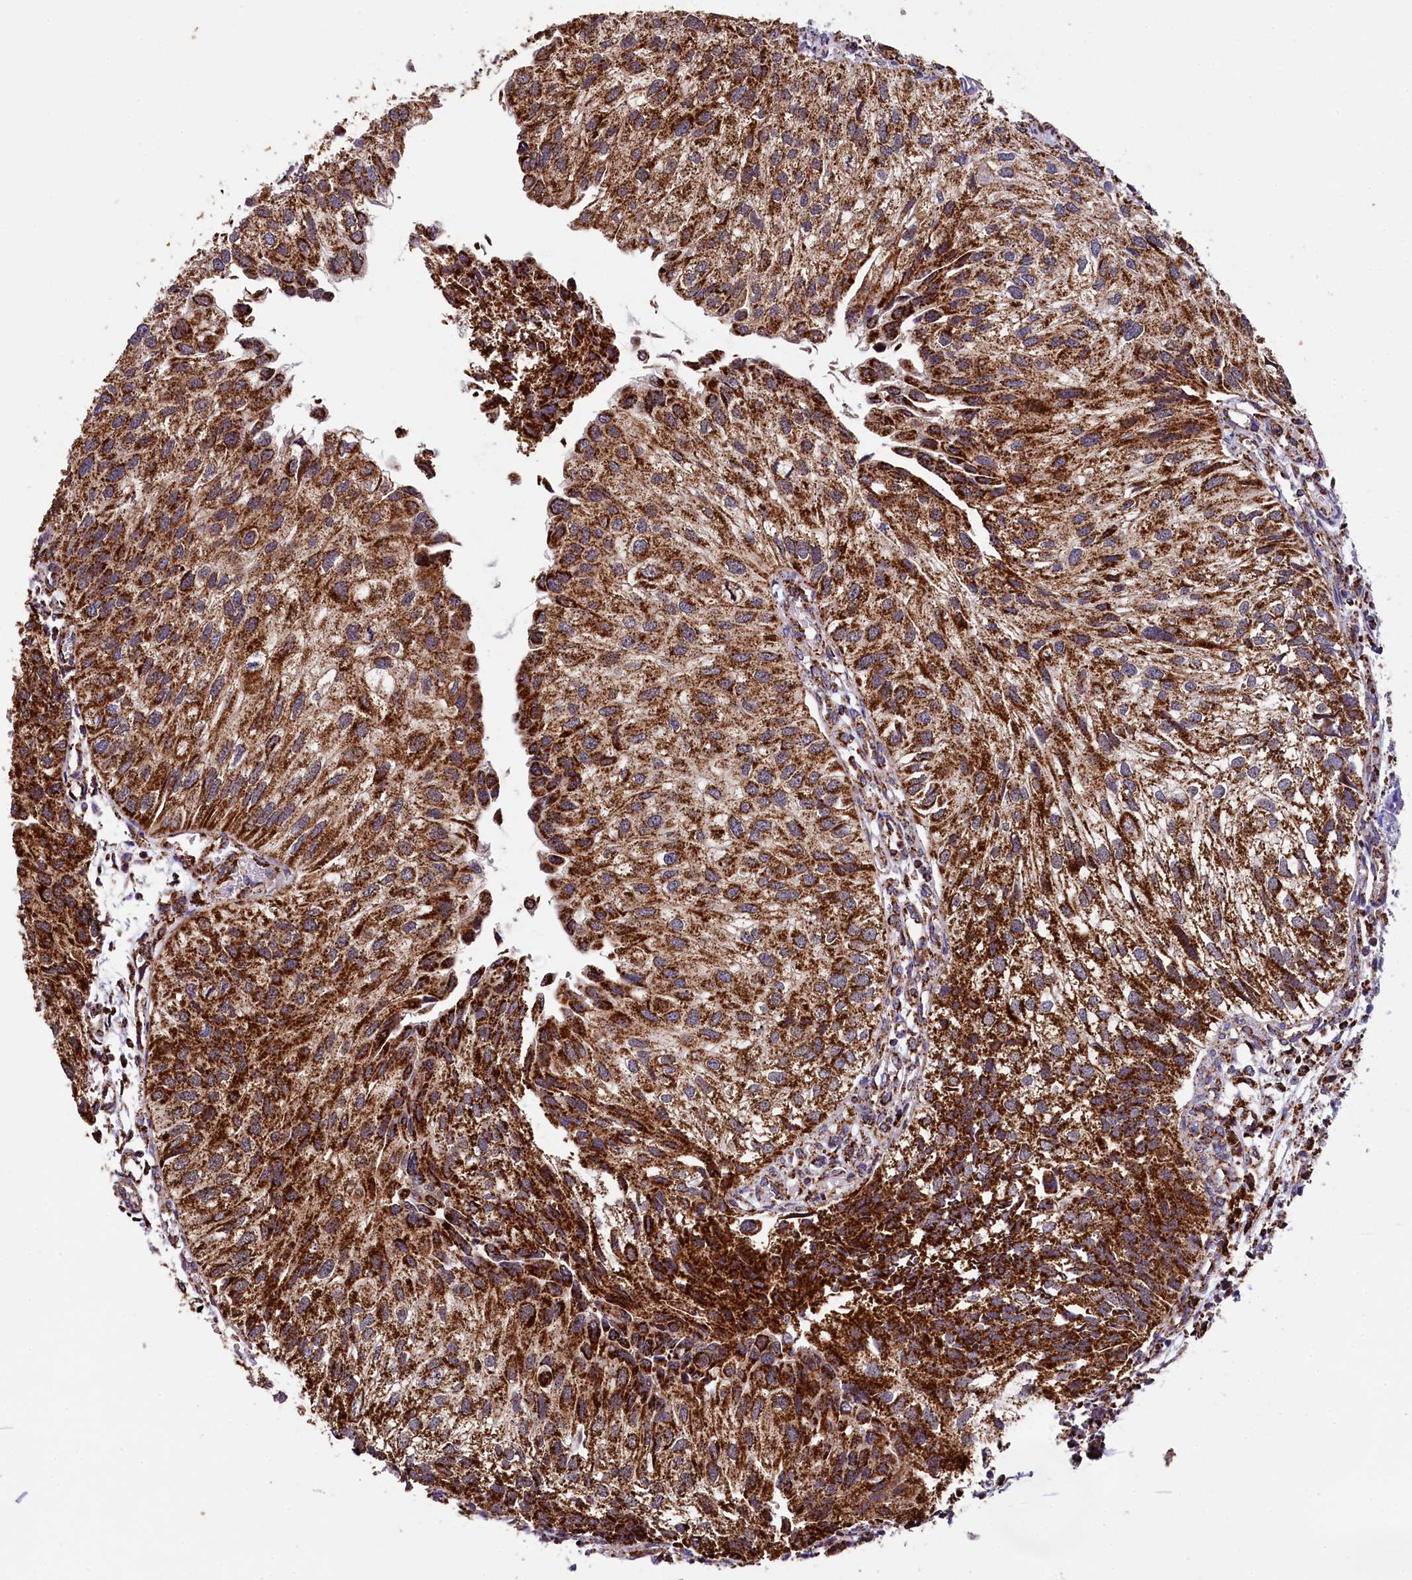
{"staining": {"intensity": "strong", "quantity": ">75%", "location": "cytoplasmic/membranous"}, "tissue": "urothelial cancer", "cell_type": "Tumor cells", "image_type": "cancer", "snomed": [{"axis": "morphology", "description": "Urothelial carcinoma, Low grade"}, {"axis": "topography", "description": "Urinary bladder"}], "caption": "Immunohistochemical staining of human urothelial cancer reveals high levels of strong cytoplasmic/membranous protein expression in about >75% of tumor cells. The staining was performed using DAB, with brown indicating positive protein expression. Nuclei are stained blue with hematoxylin.", "gene": "KLC2", "patient": {"sex": "female", "age": 89}}